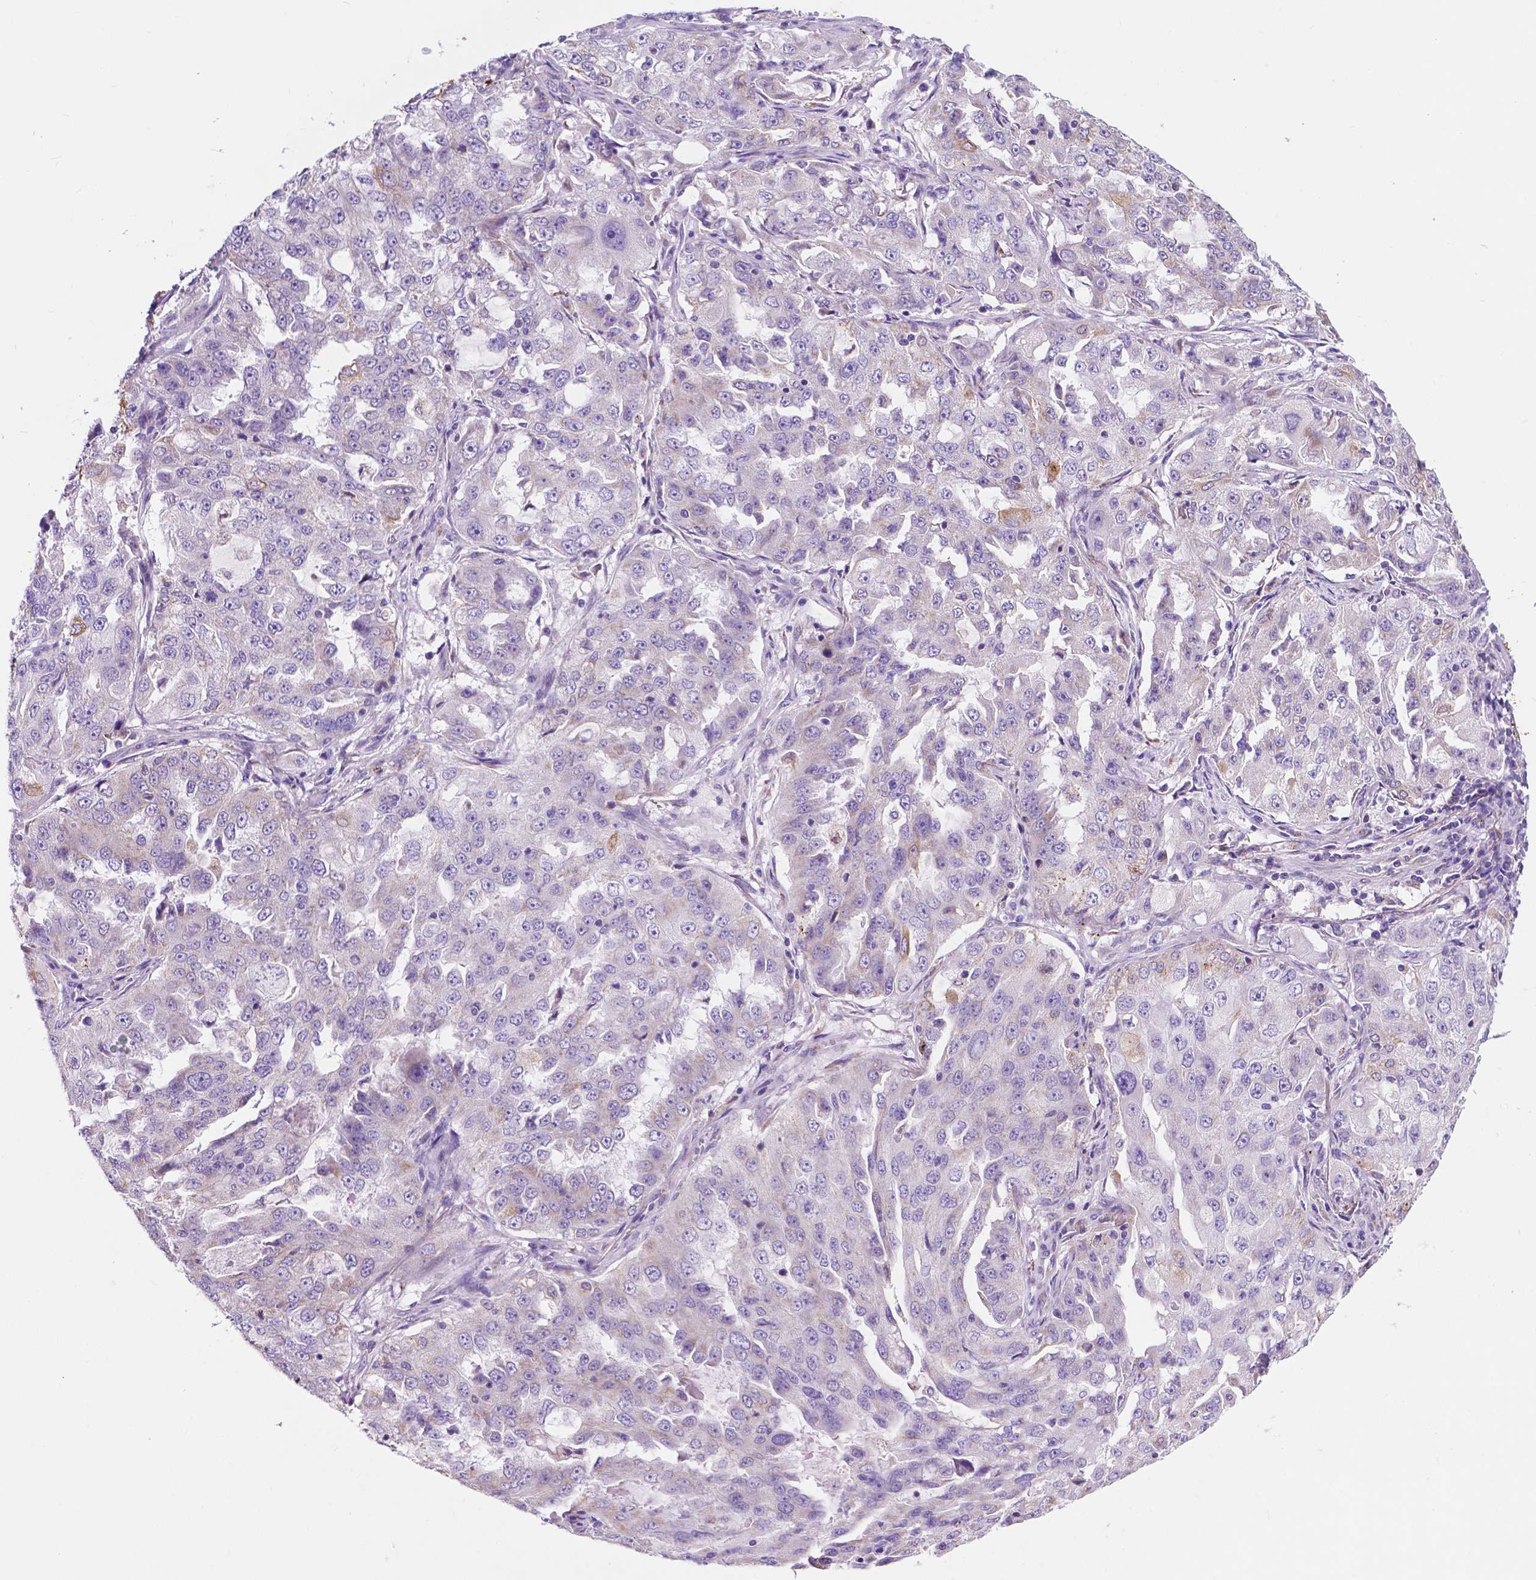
{"staining": {"intensity": "negative", "quantity": "none", "location": "none"}, "tissue": "lung cancer", "cell_type": "Tumor cells", "image_type": "cancer", "snomed": [{"axis": "morphology", "description": "Adenocarcinoma, NOS"}, {"axis": "topography", "description": "Lung"}], "caption": "Human lung cancer (adenocarcinoma) stained for a protein using immunohistochemistry (IHC) exhibits no staining in tumor cells.", "gene": "TRPV5", "patient": {"sex": "female", "age": 61}}